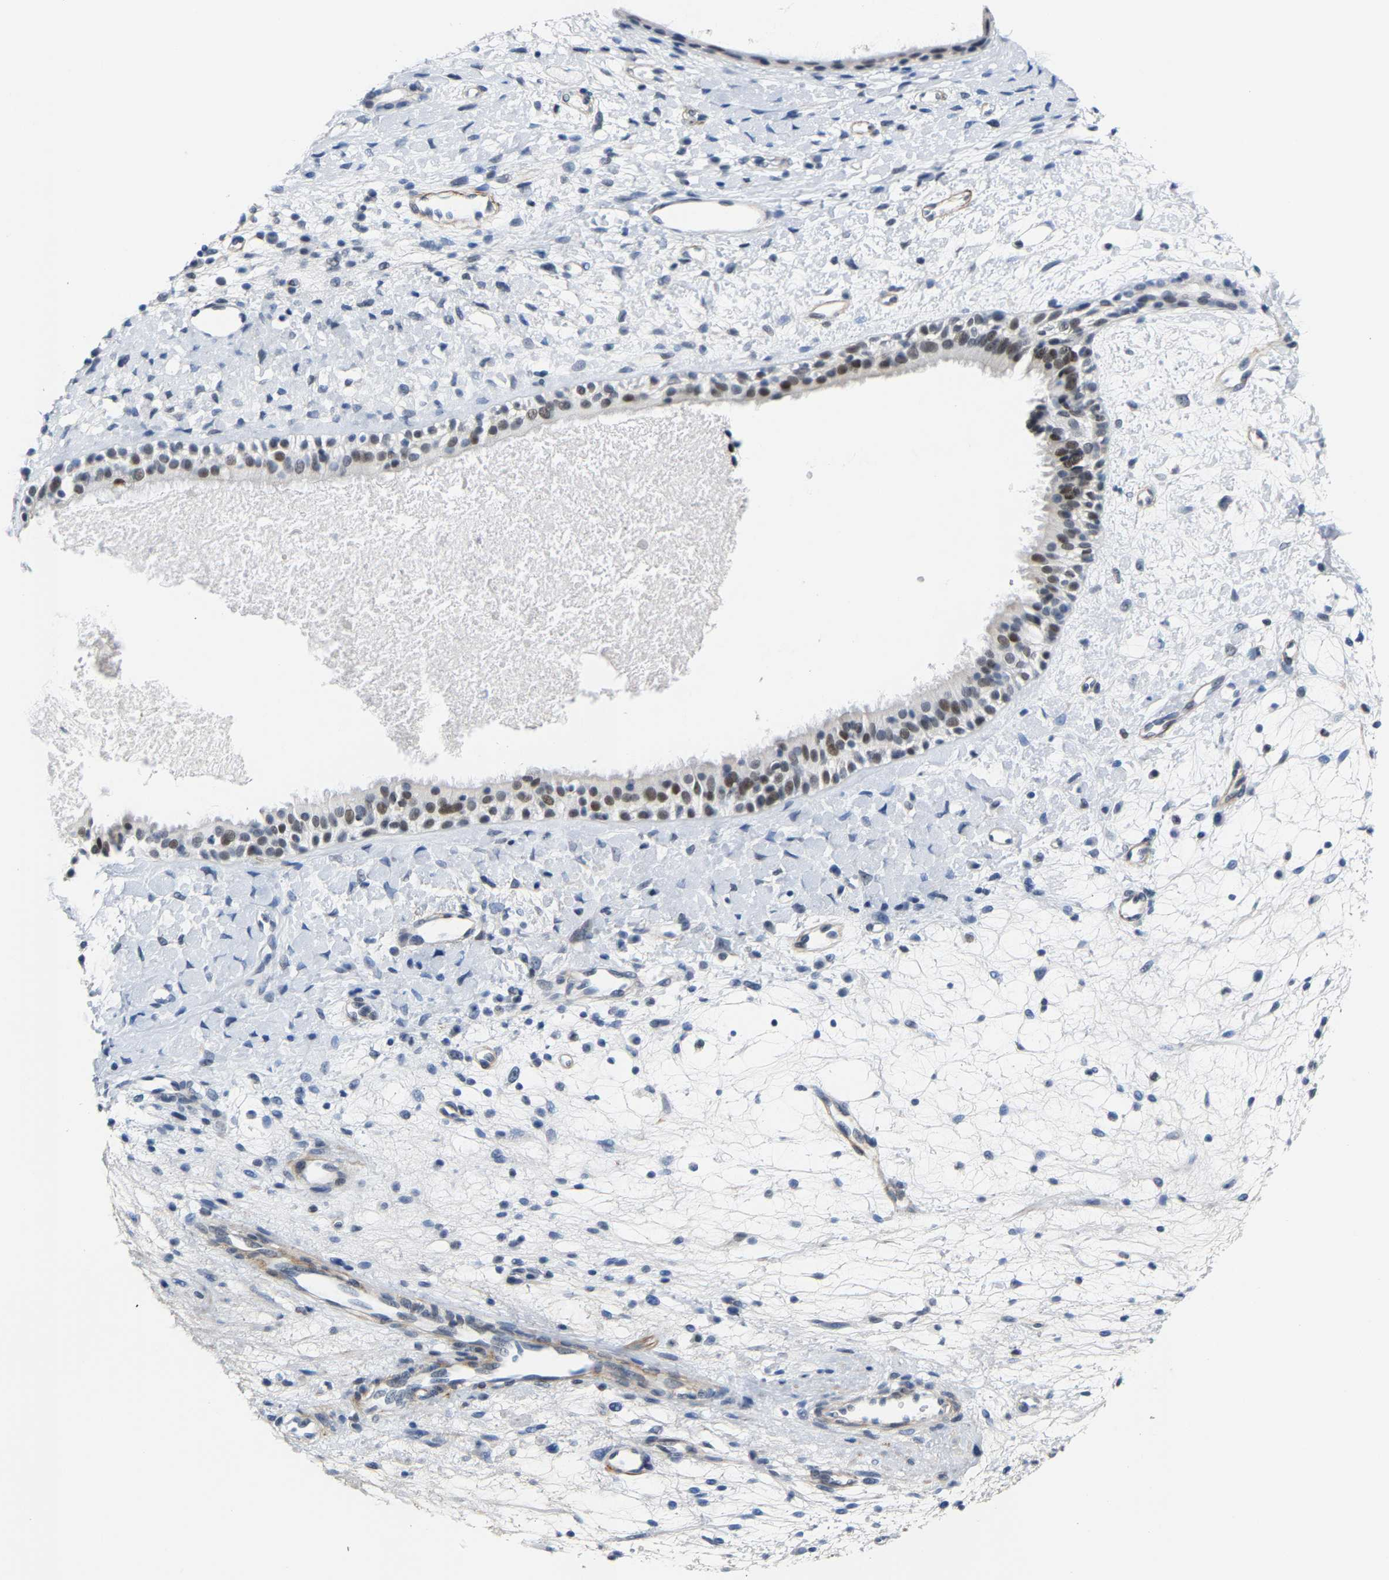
{"staining": {"intensity": "moderate", "quantity": ">75%", "location": "nuclear"}, "tissue": "nasopharynx", "cell_type": "Respiratory epithelial cells", "image_type": "normal", "snomed": [{"axis": "morphology", "description": "Normal tissue, NOS"}, {"axis": "topography", "description": "Nasopharynx"}], "caption": "High-magnification brightfield microscopy of unremarkable nasopharynx stained with DAB (brown) and counterstained with hematoxylin (blue). respiratory epithelial cells exhibit moderate nuclear staining is appreciated in approximately>75% of cells.", "gene": "FAM180A", "patient": {"sex": "male", "age": 22}}